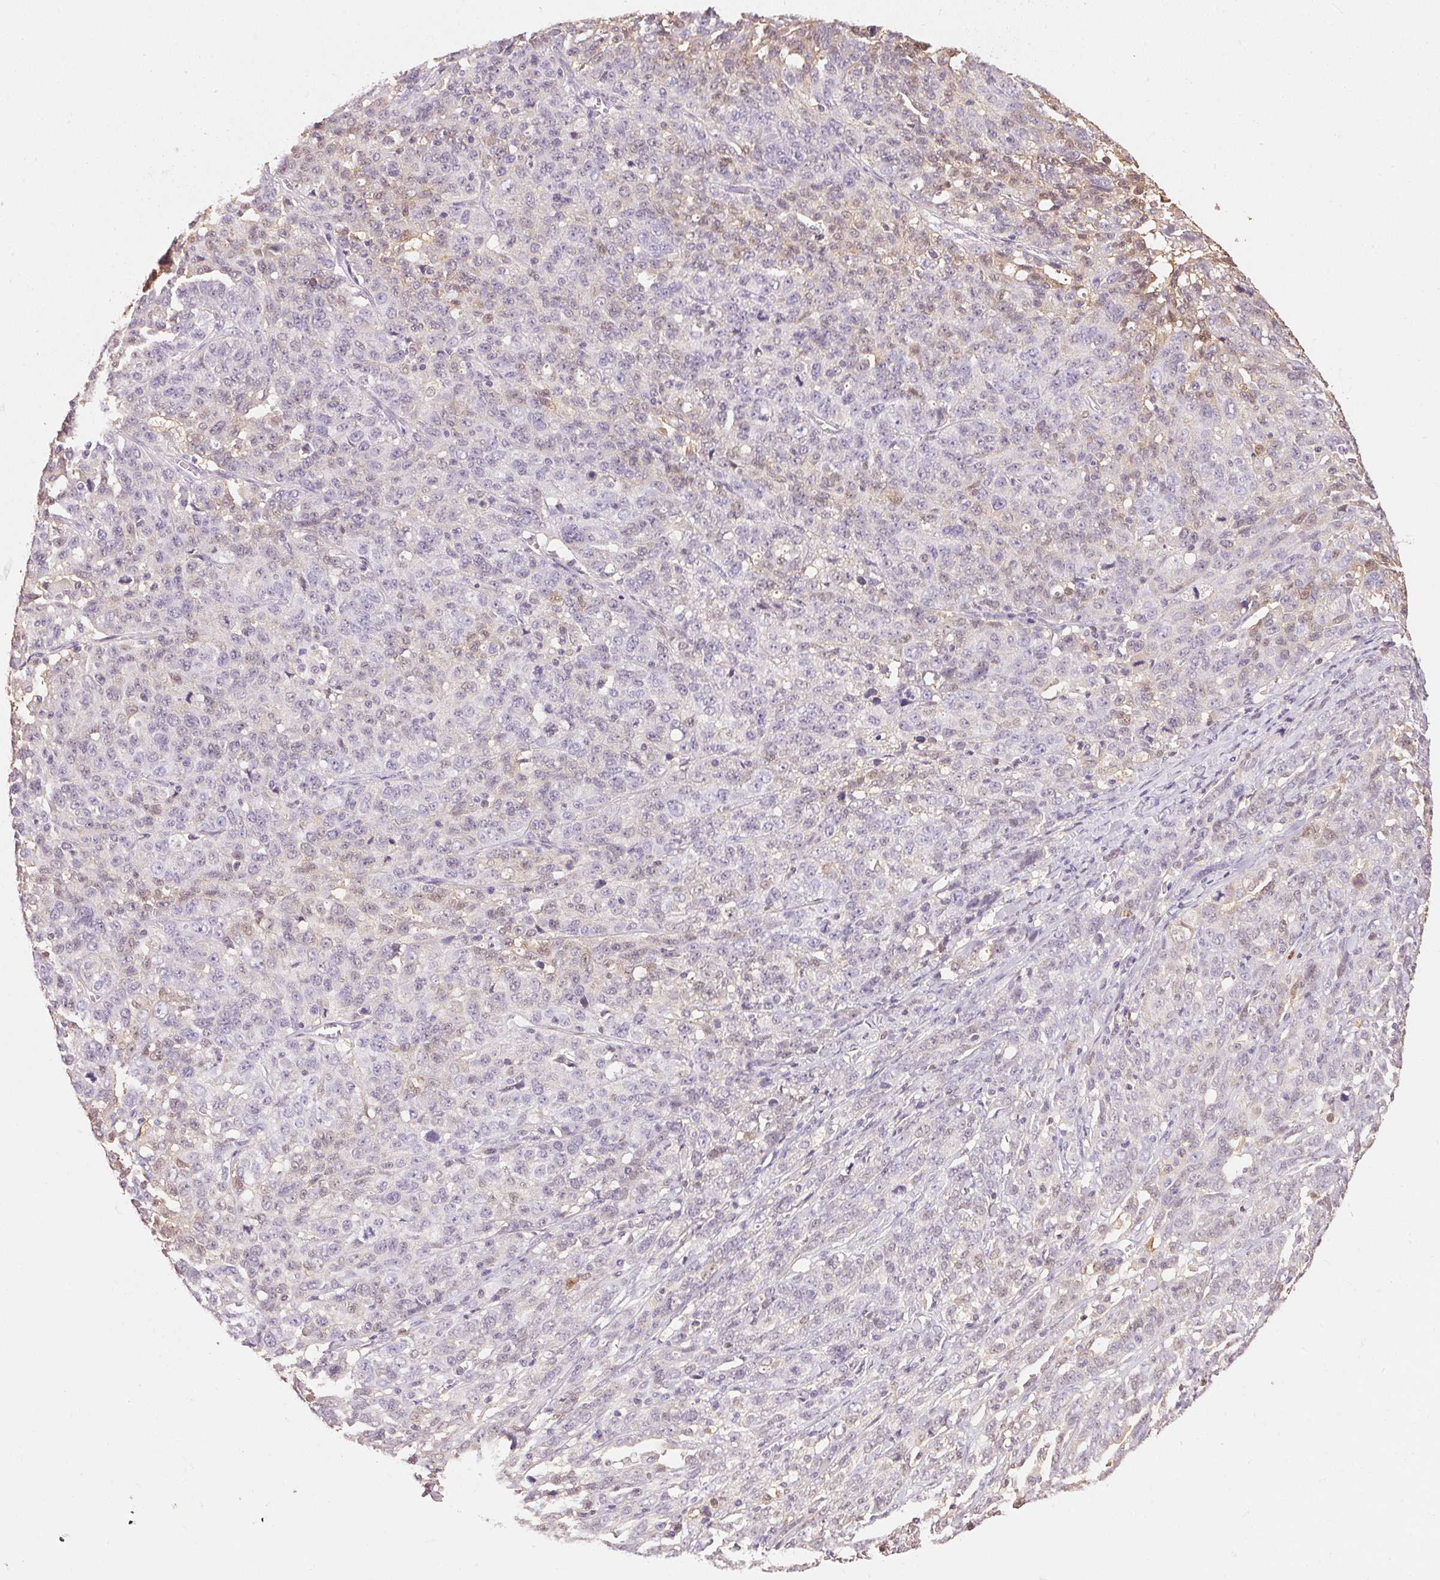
{"staining": {"intensity": "negative", "quantity": "none", "location": "none"}, "tissue": "ovarian cancer", "cell_type": "Tumor cells", "image_type": "cancer", "snomed": [{"axis": "morphology", "description": "Cystadenocarcinoma, serous, NOS"}, {"axis": "topography", "description": "Ovary"}], "caption": "Immunohistochemistry (IHC) image of neoplastic tissue: human ovarian cancer (serous cystadenocarcinoma) stained with DAB demonstrates no significant protein expression in tumor cells.", "gene": "S100A3", "patient": {"sex": "female", "age": 71}}